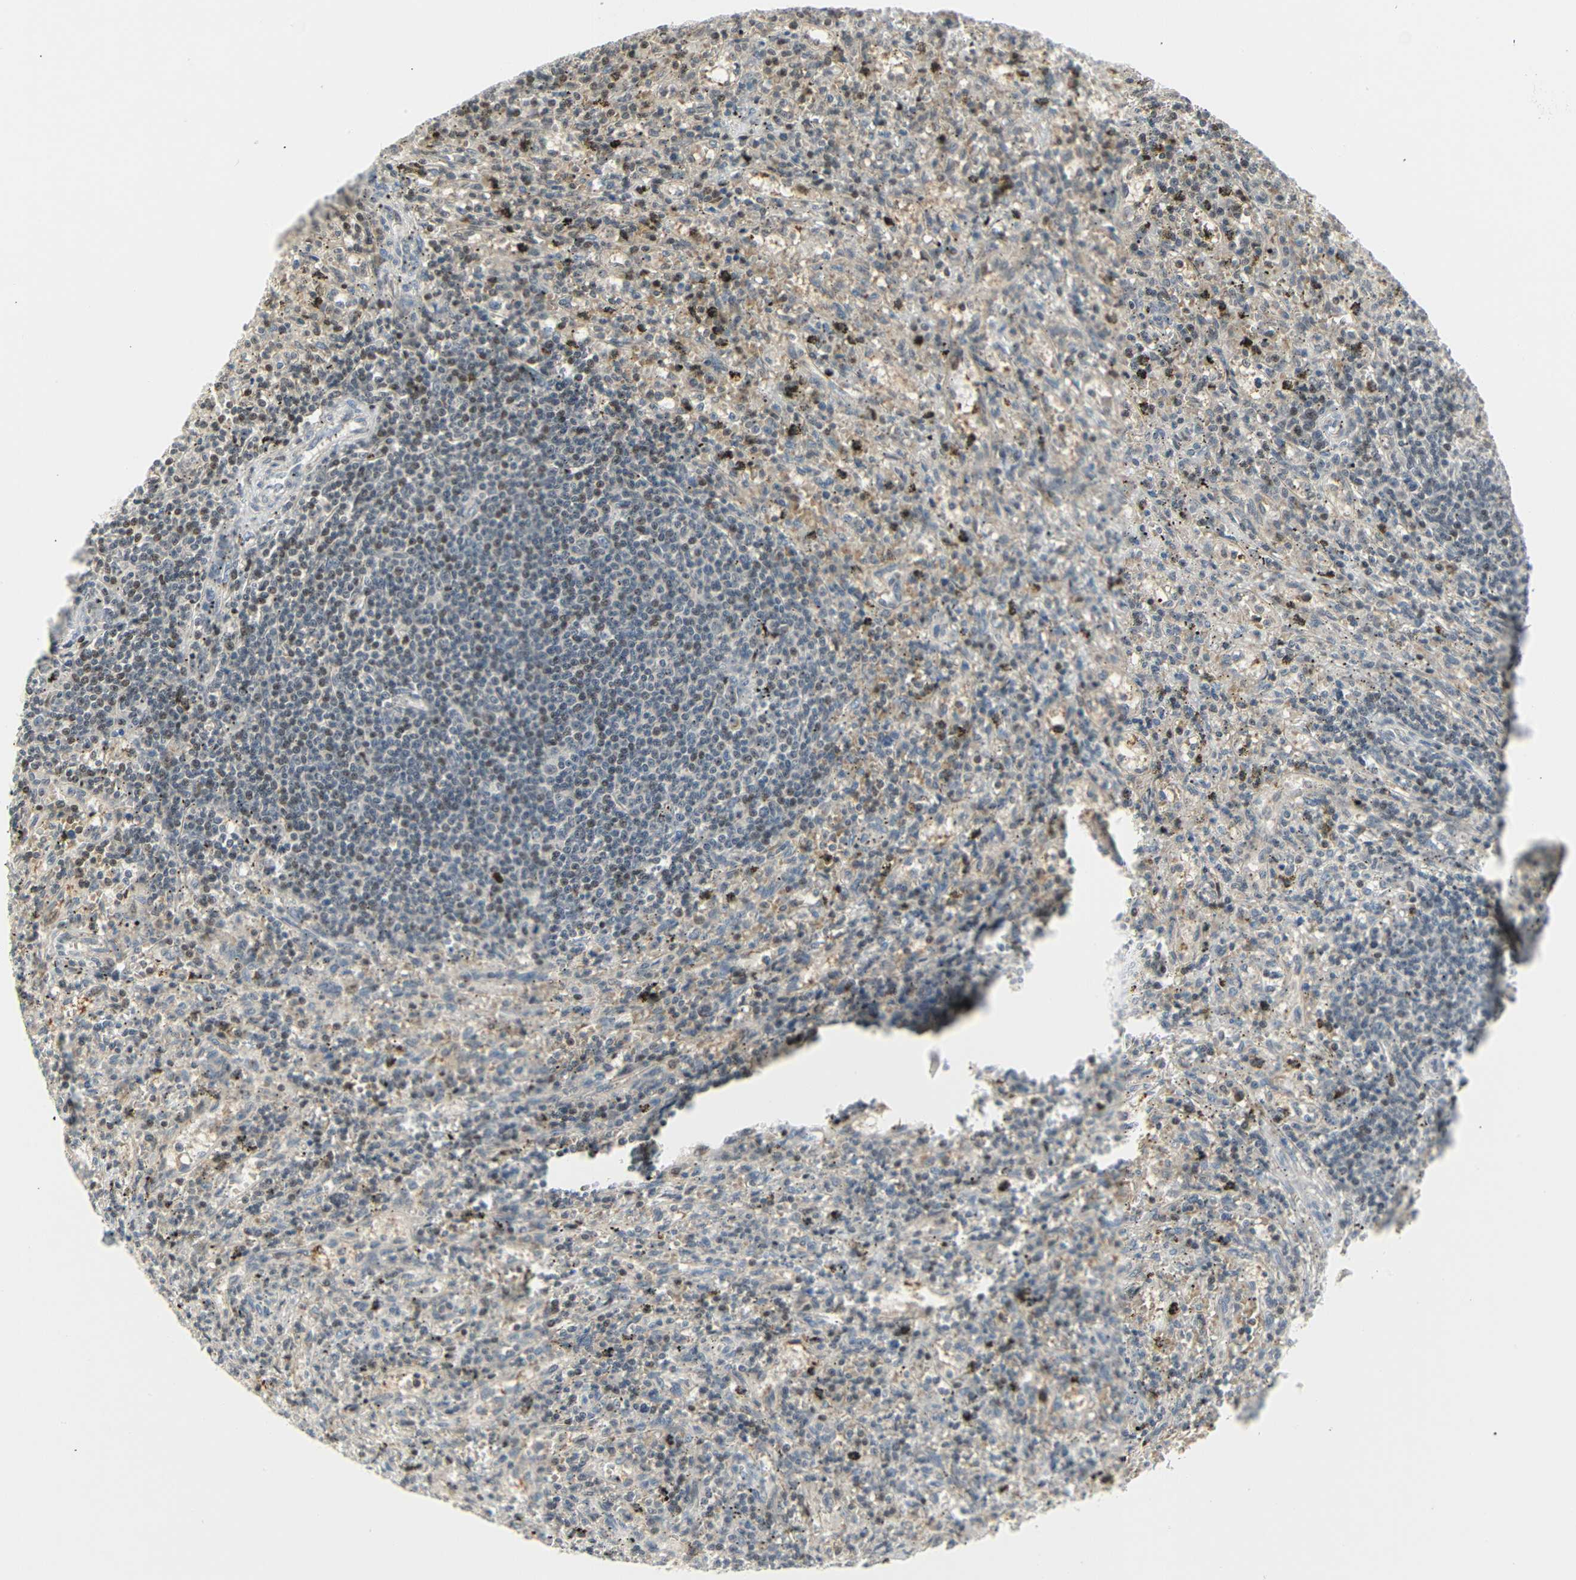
{"staining": {"intensity": "moderate", "quantity": "25%-75%", "location": "nuclear"}, "tissue": "lymphoma", "cell_type": "Tumor cells", "image_type": "cancer", "snomed": [{"axis": "morphology", "description": "Malignant lymphoma, non-Hodgkin's type, Low grade"}, {"axis": "topography", "description": "Spleen"}], "caption": "A medium amount of moderate nuclear staining is seen in about 25%-75% of tumor cells in malignant lymphoma, non-Hodgkin's type (low-grade) tissue.", "gene": "IMPG2", "patient": {"sex": "male", "age": 76}}